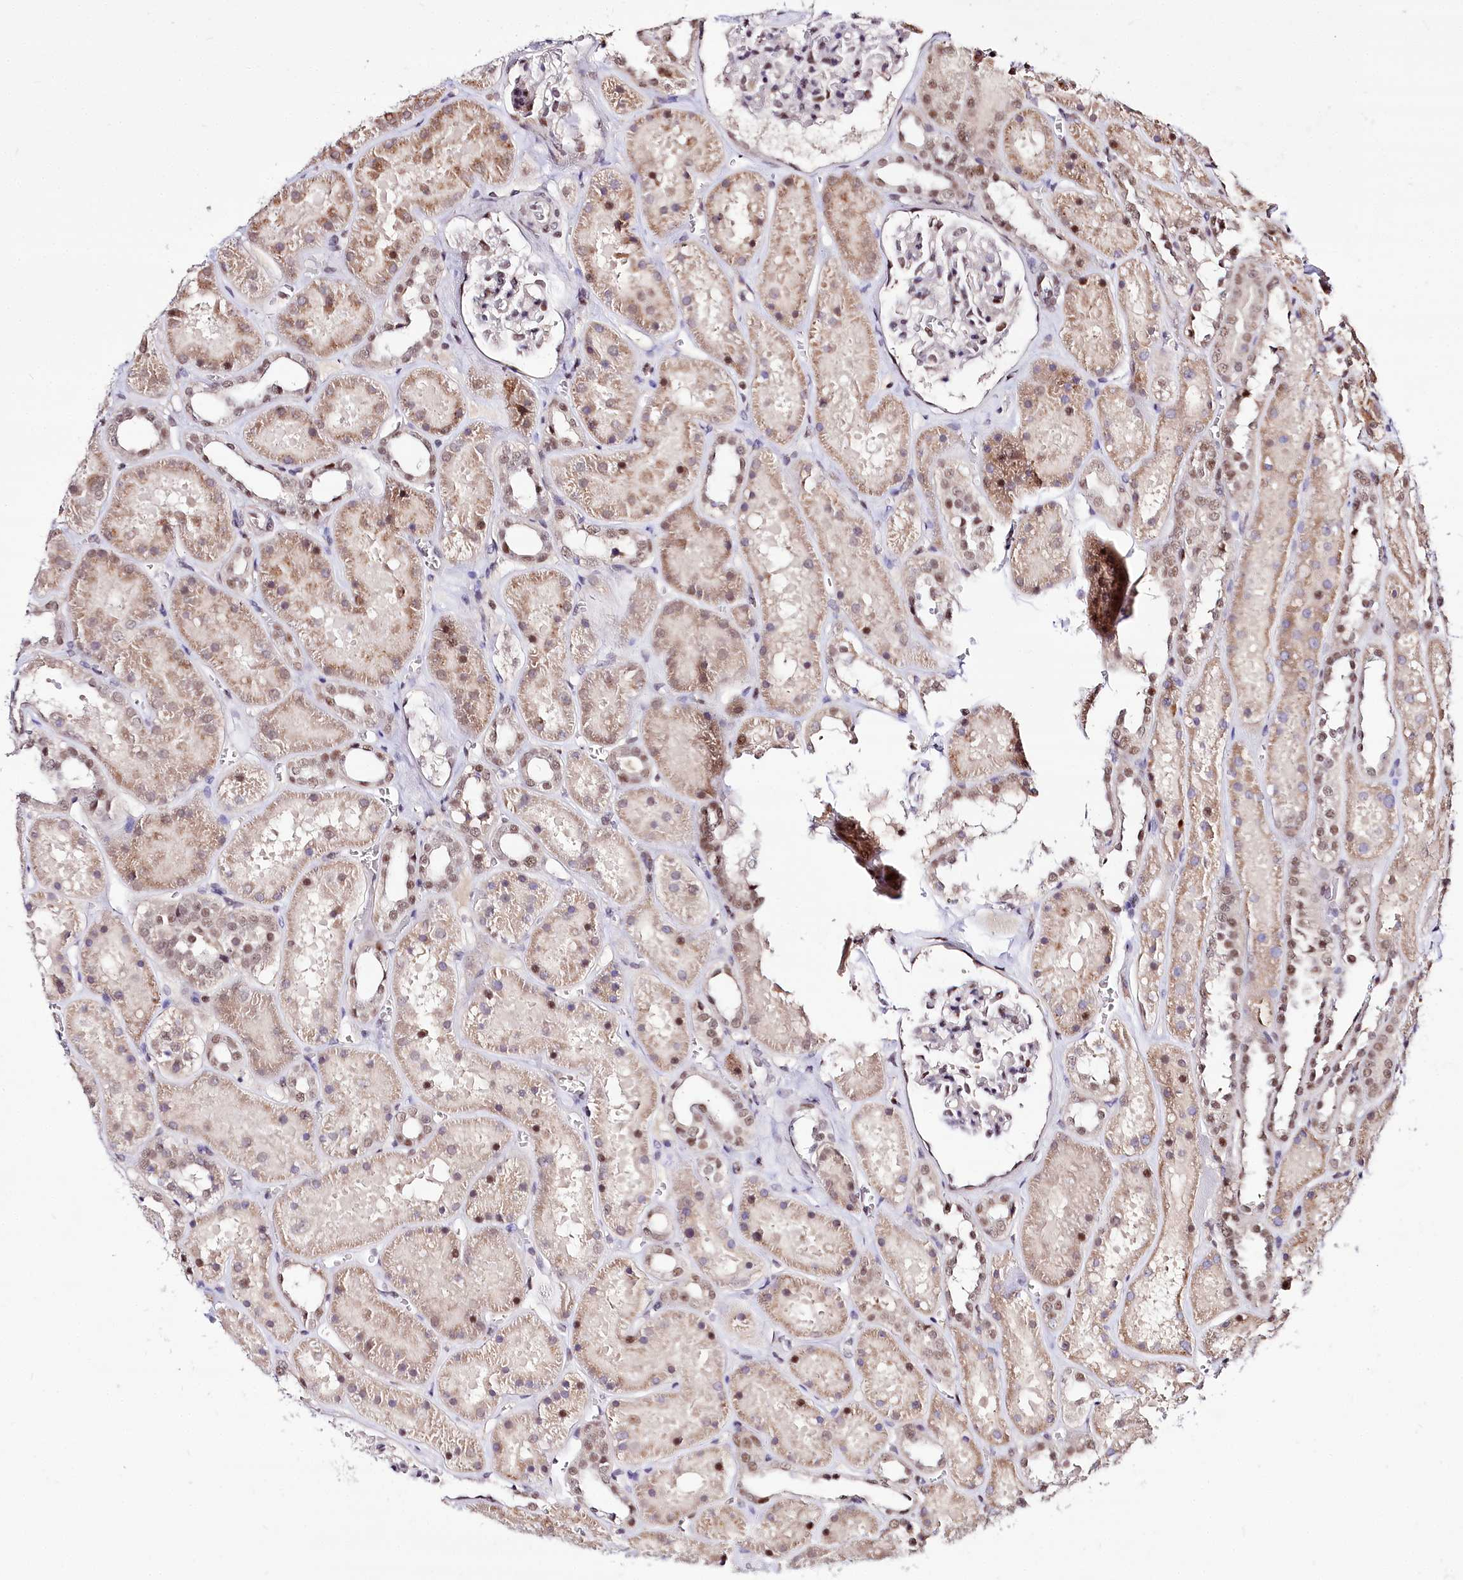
{"staining": {"intensity": "moderate", "quantity": "<25%", "location": "nuclear"}, "tissue": "kidney", "cell_type": "Cells in glomeruli", "image_type": "normal", "snomed": [{"axis": "morphology", "description": "Normal tissue, NOS"}, {"axis": "topography", "description": "Kidney"}], "caption": "Normal kidney demonstrates moderate nuclear expression in approximately <25% of cells in glomeruli, visualized by immunohistochemistry. Ihc stains the protein of interest in brown and the nuclei are stained blue.", "gene": "POLA2", "patient": {"sex": "female", "age": 41}}